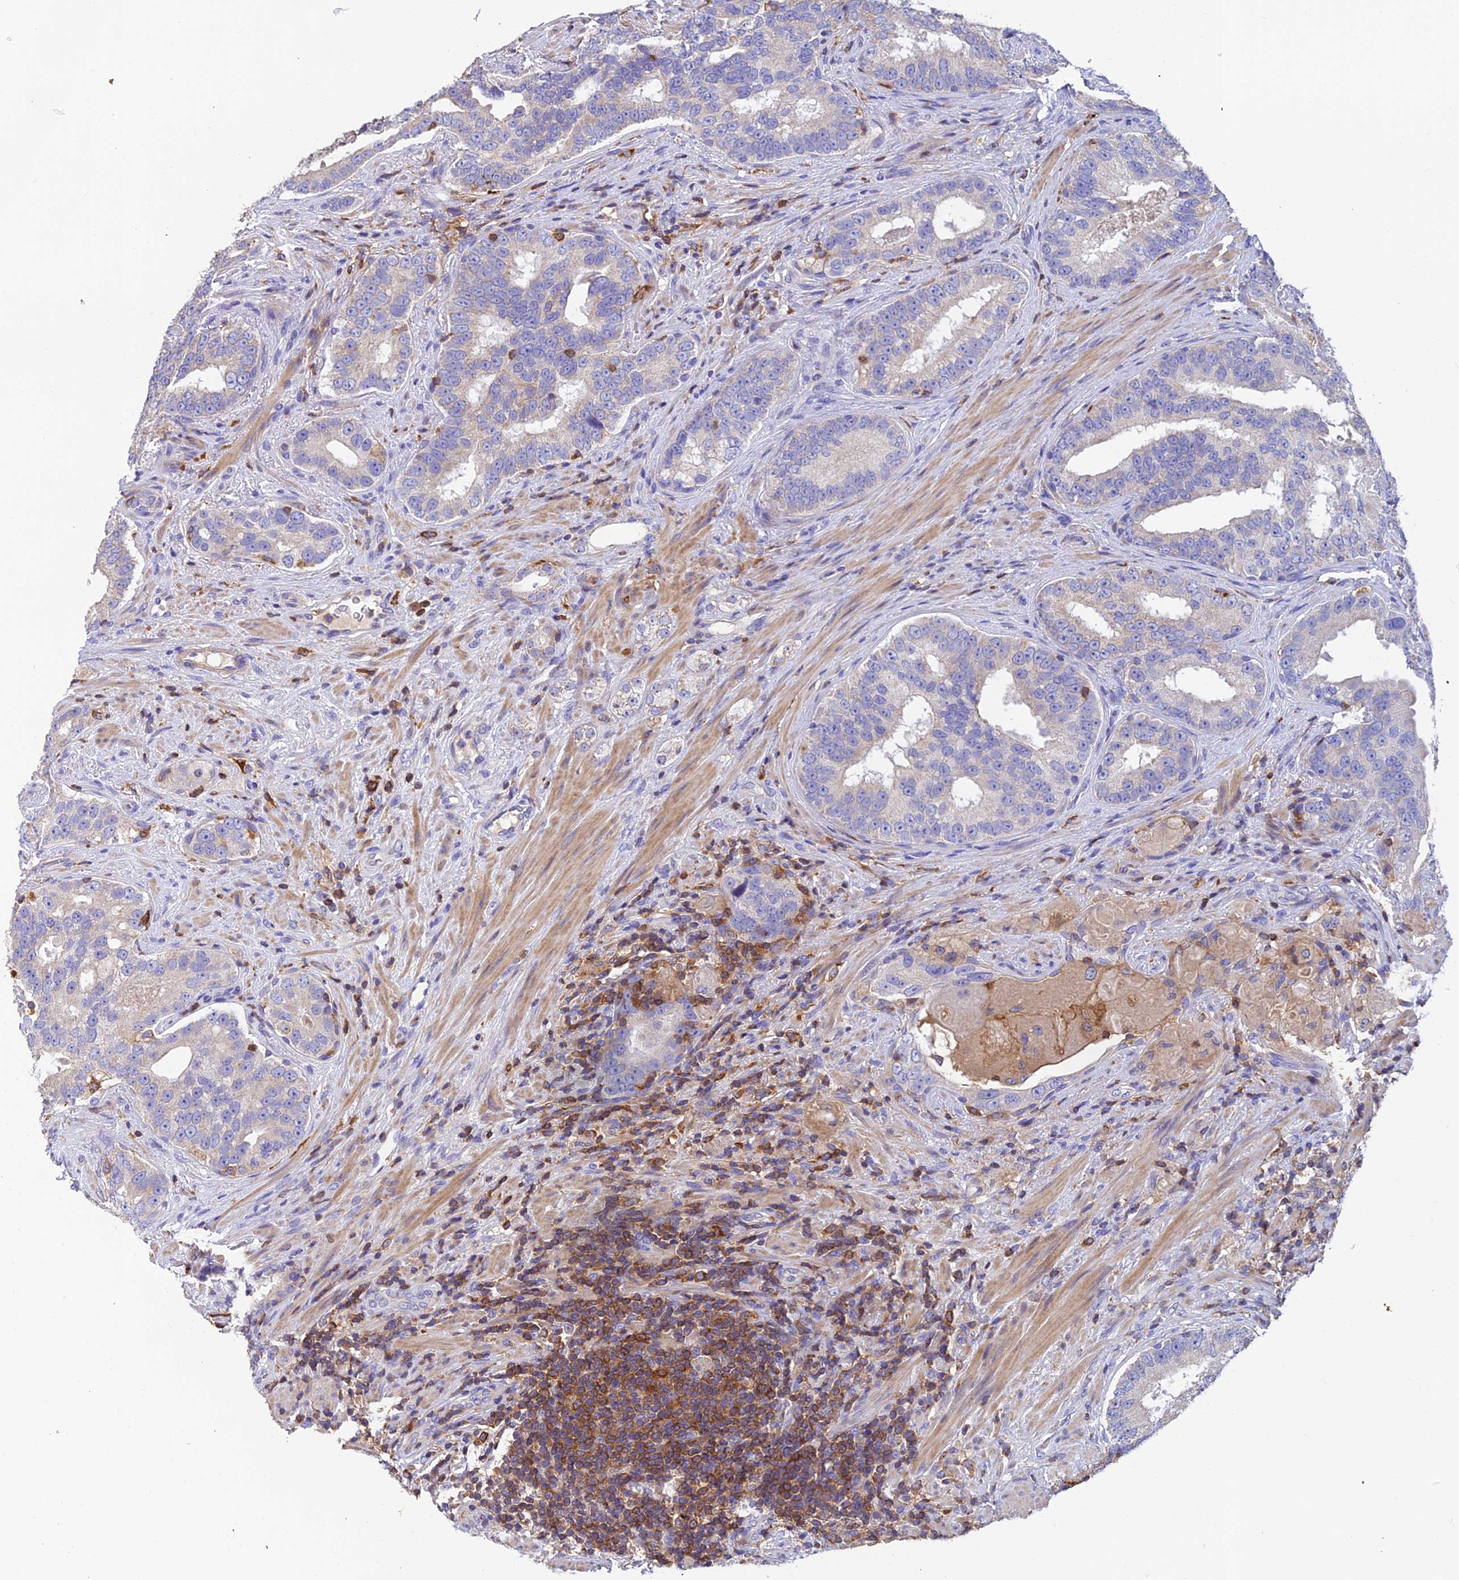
{"staining": {"intensity": "negative", "quantity": "none", "location": "none"}, "tissue": "prostate cancer", "cell_type": "Tumor cells", "image_type": "cancer", "snomed": [{"axis": "morphology", "description": "Adenocarcinoma, High grade"}, {"axis": "topography", "description": "Prostate"}], "caption": "A high-resolution histopathology image shows immunohistochemistry (IHC) staining of high-grade adenocarcinoma (prostate), which reveals no significant positivity in tumor cells.", "gene": "LPXN", "patient": {"sex": "male", "age": 70}}